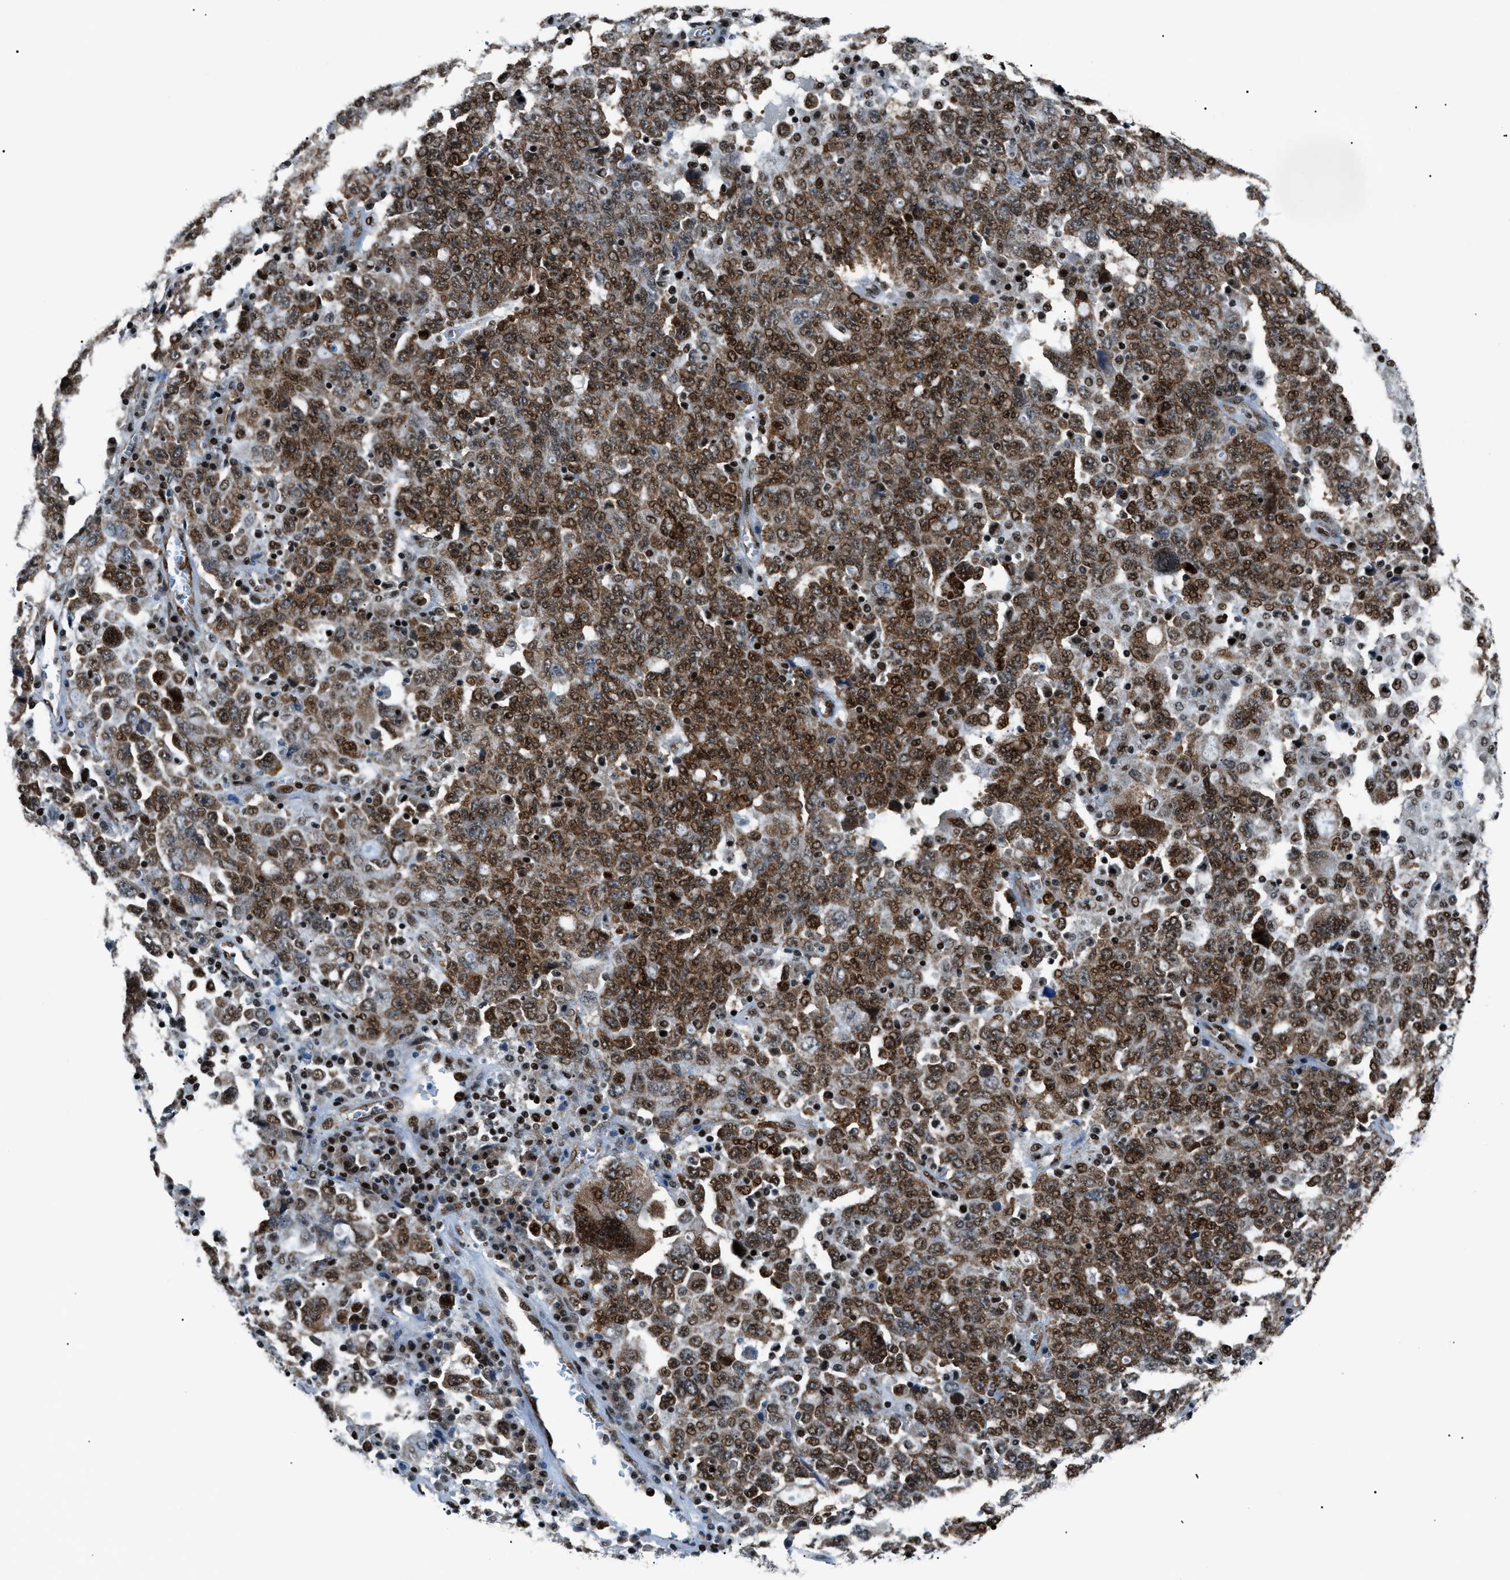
{"staining": {"intensity": "strong", "quantity": ">75%", "location": "nuclear"}, "tissue": "ovarian cancer", "cell_type": "Tumor cells", "image_type": "cancer", "snomed": [{"axis": "morphology", "description": "Carcinoma, endometroid"}, {"axis": "topography", "description": "Ovary"}], "caption": "Strong nuclear protein expression is present in approximately >75% of tumor cells in ovarian cancer (endometroid carcinoma).", "gene": "HNRNPK", "patient": {"sex": "female", "age": 62}}